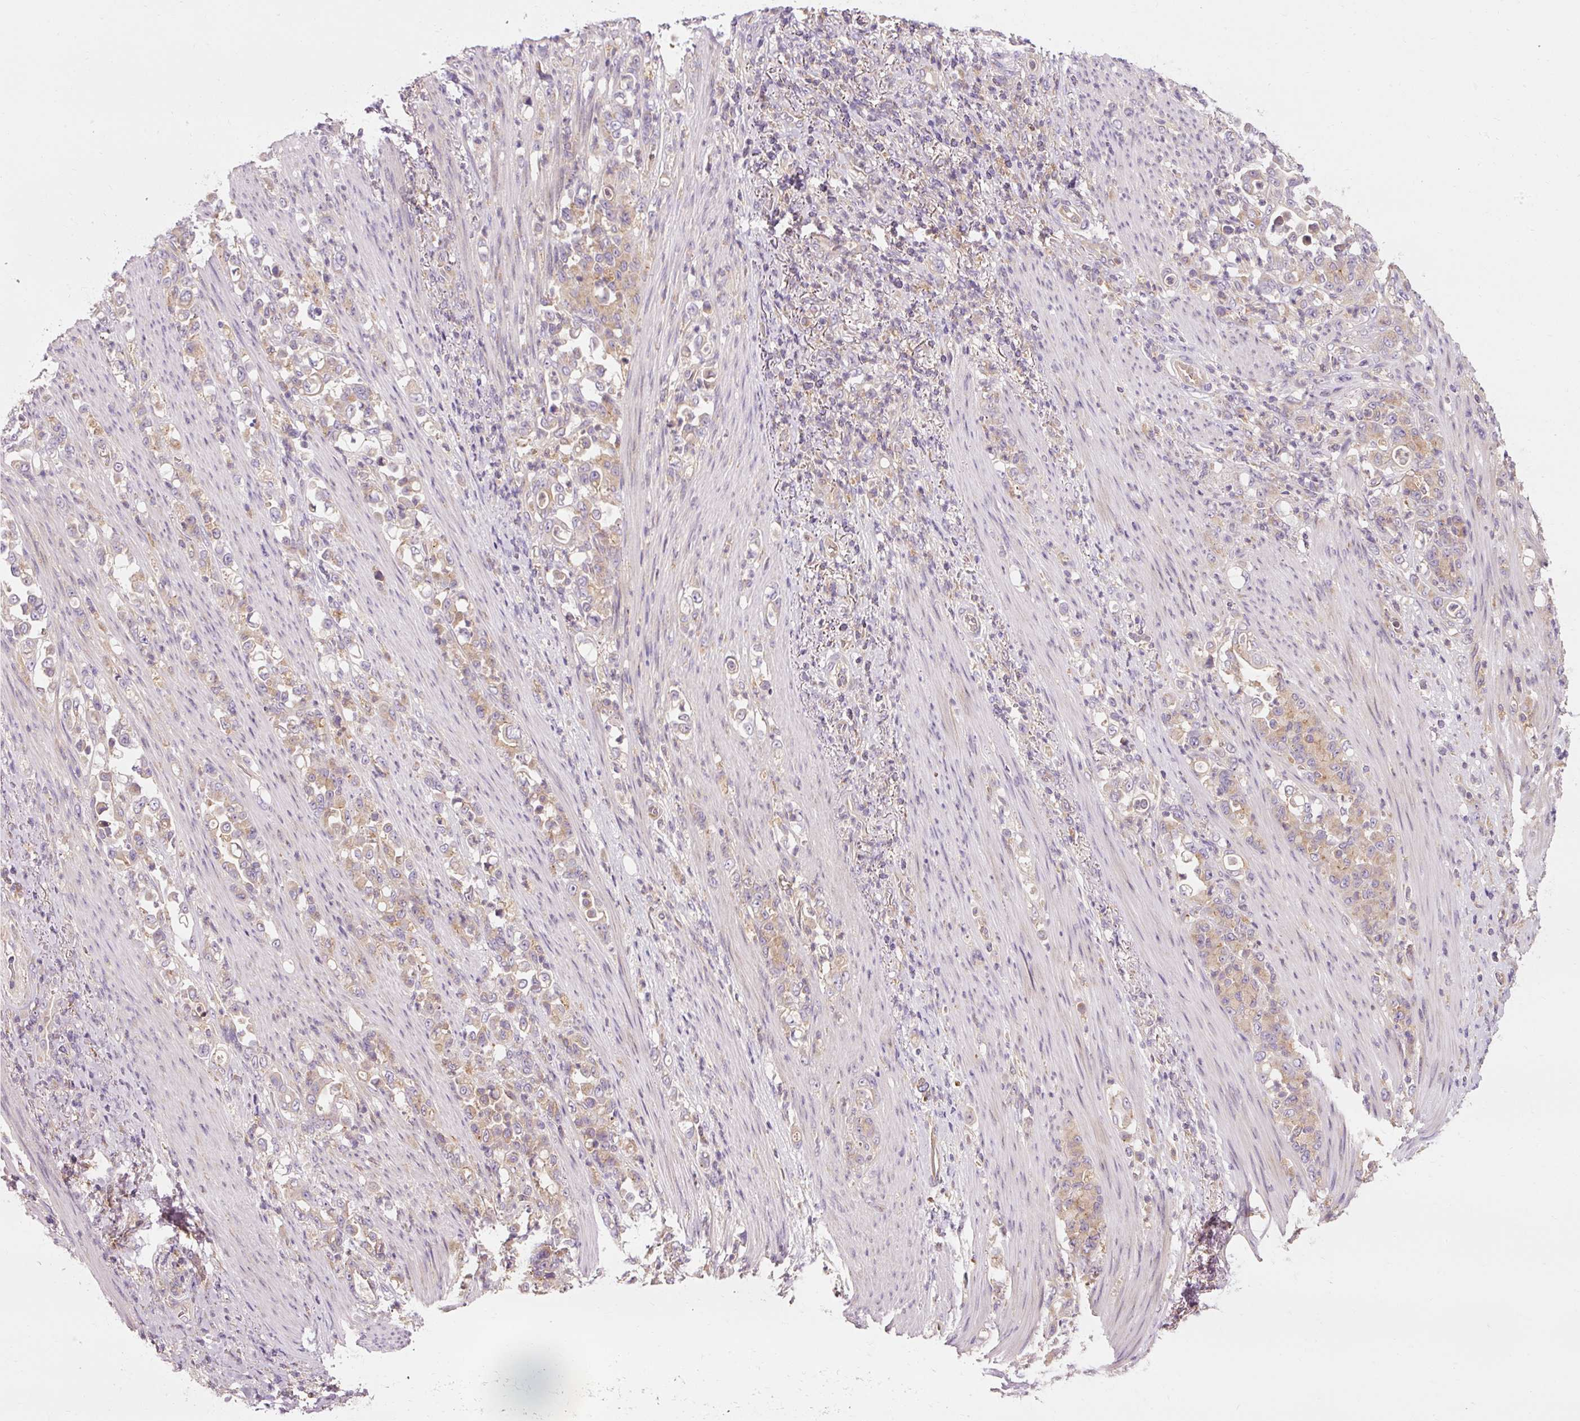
{"staining": {"intensity": "weak", "quantity": "25%-75%", "location": "cytoplasmic/membranous"}, "tissue": "stomach cancer", "cell_type": "Tumor cells", "image_type": "cancer", "snomed": [{"axis": "morphology", "description": "Normal tissue, NOS"}, {"axis": "morphology", "description": "Adenocarcinoma, NOS"}, {"axis": "topography", "description": "Stomach"}], "caption": "This is an image of immunohistochemistry (IHC) staining of stomach cancer (adenocarcinoma), which shows weak positivity in the cytoplasmic/membranous of tumor cells.", "gene": "NAPA", "patient": {"sex": "female", "age": 79}}